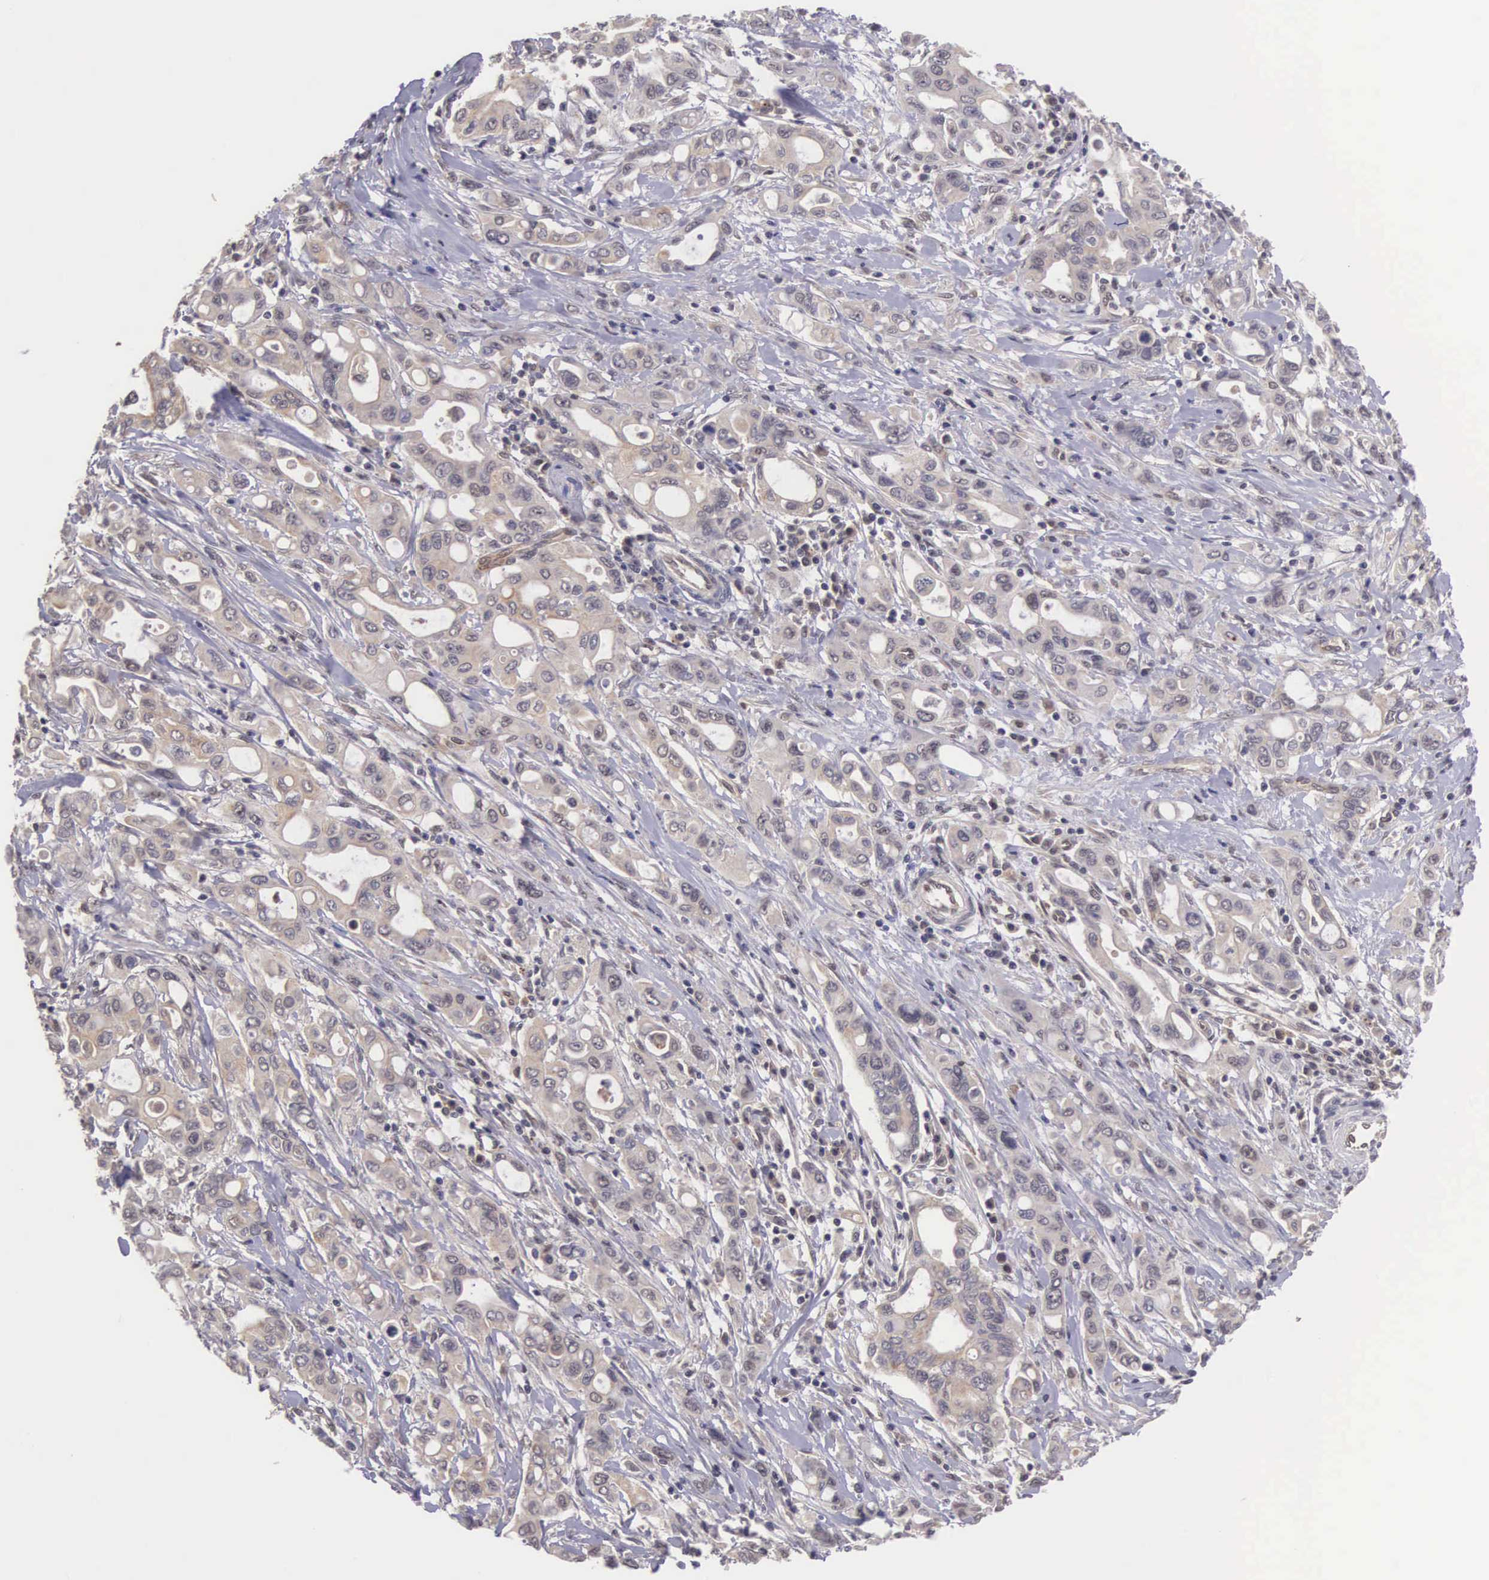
{"staining": {"intensity": "moderate", "quantity": ">75%", "location": "cytoplasmic/membranous"}, "tissue": "pancreatic cancer", "cell_type": "Tumor cells", "image_type": "cancer", "snomed": [{"axis": "morphology", "description": "Adenocarcinoma, NOS"}, {"axis": "topography", "description": "Pancreas"}], "caption": "Immunohistochemical staining of human pancreatic adenocarcinoma displays moderate cytoplasmic/membranous protein staining in approximately >75% of tumor cells.", "gene": "VASH1", "patient": {"sex": "female", "age": 57}}